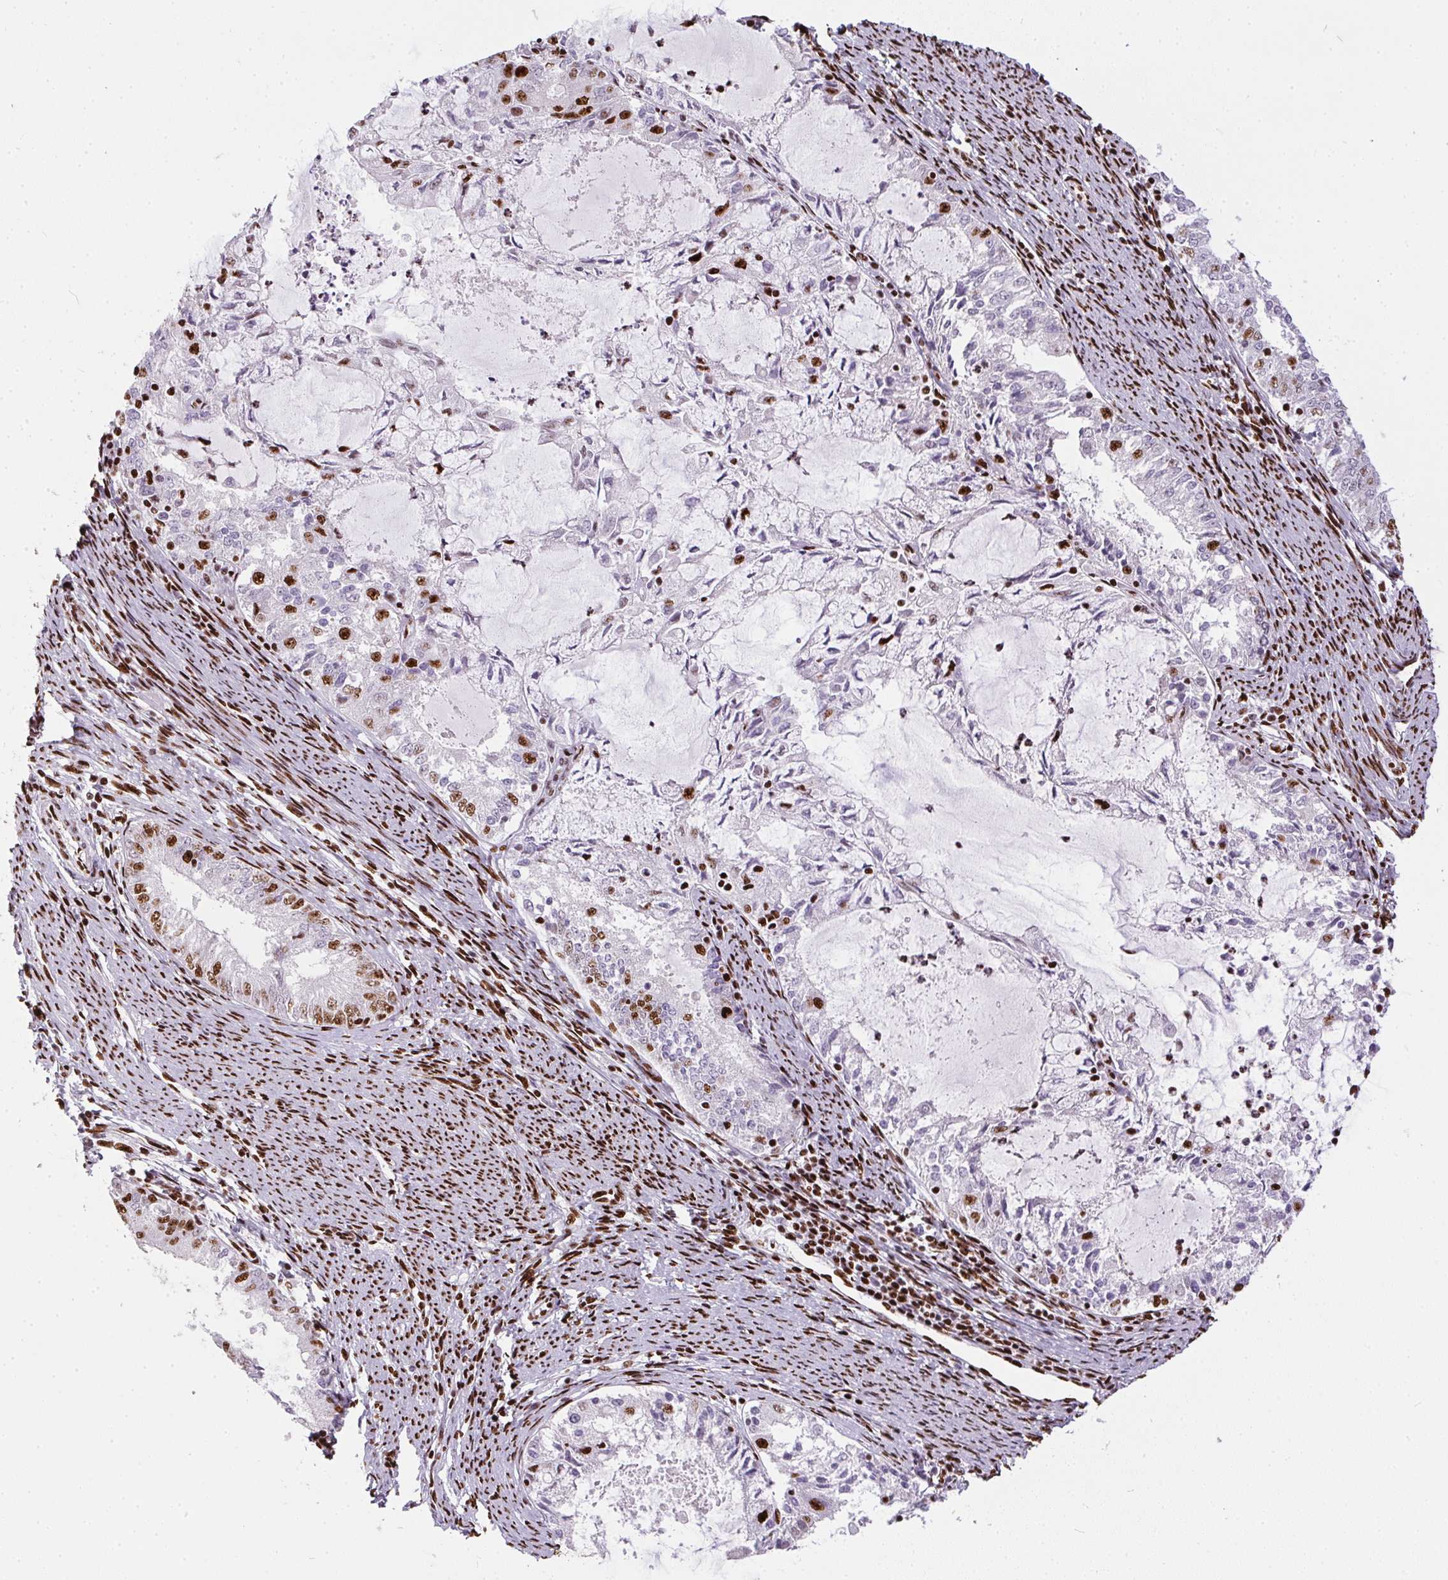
{"staining": {"intensity": "strong", "quantity": "25%-75%", "location": "nuclear"}, "tissue": "endometrial cancer", "cell_type": "Tumor cells", "image_type": "cancer", "snomed": [{"axis": "morphology", "description": "Adenocarcinoma, NOS"}, {"axis": "topography", "description": "Endometrium"}], "caption": "Endometrial cancer stained with a protein marker reveals strong staining in tumor cells.", "gene": "PAGE3", "patient": {"sex": "female", "age": 57}}